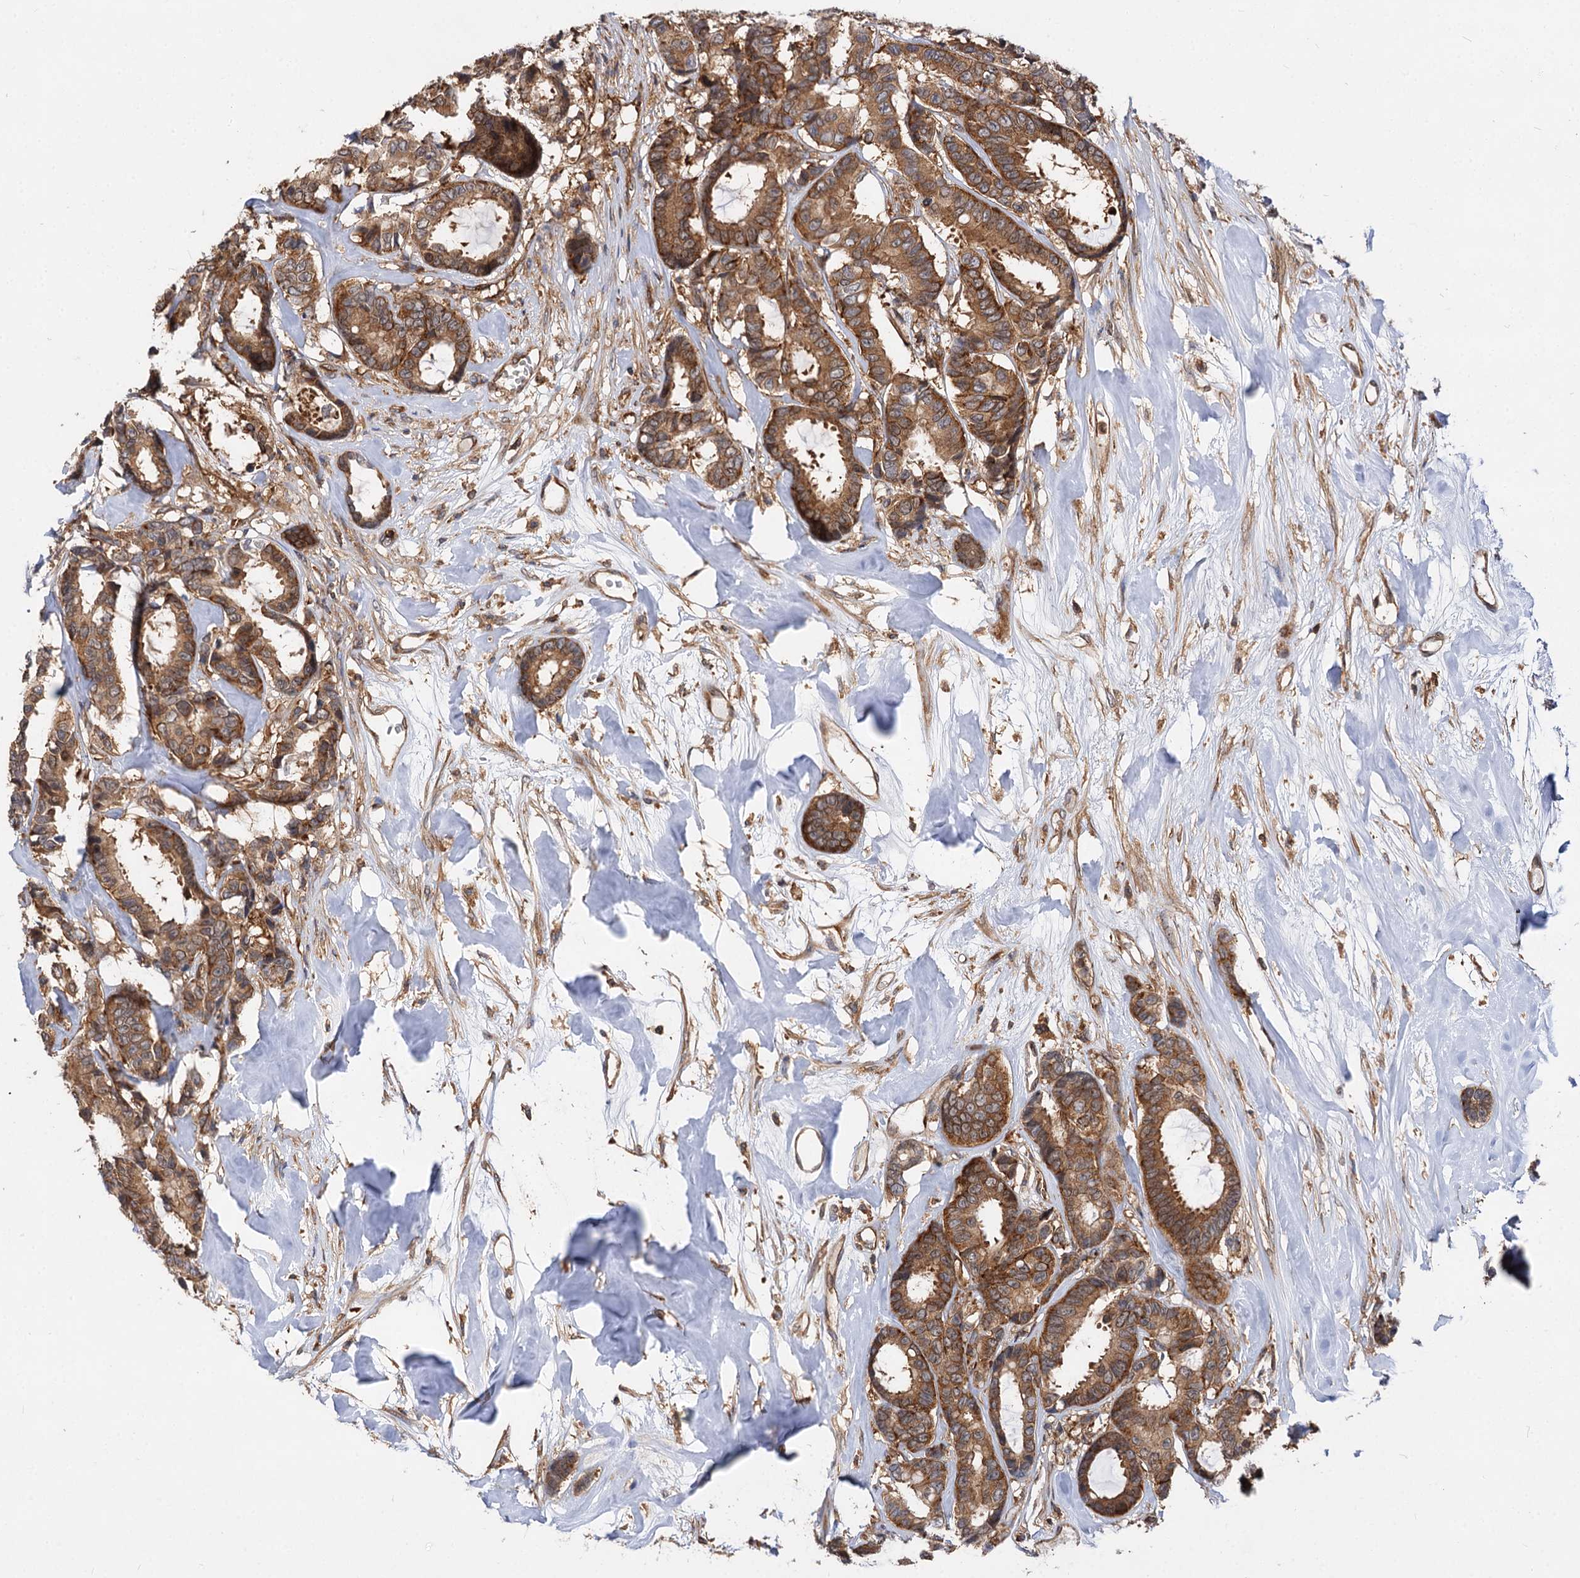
{"staining": {"intensity": "moderate", "quantity": ">75%", "location": "cytoplasmic/membranous"}, "tissue": "breast cancer", "cell_type": "Tumor cells", "image_type": "cancer", "snomed": [{"axis": "morphology", "description": "Duct carcinoma"}, {"axis": "topography", "description": "Breast"}], "caption": "Breast cancer (infiltrating ductal carcinoma) stained with a brown dye demonstrates moderate cytoplasmic/membranous positive expression in about >75% of tumor cells.", "gene": "PACS1", "patient": {"sex": "female", "age": 87}}